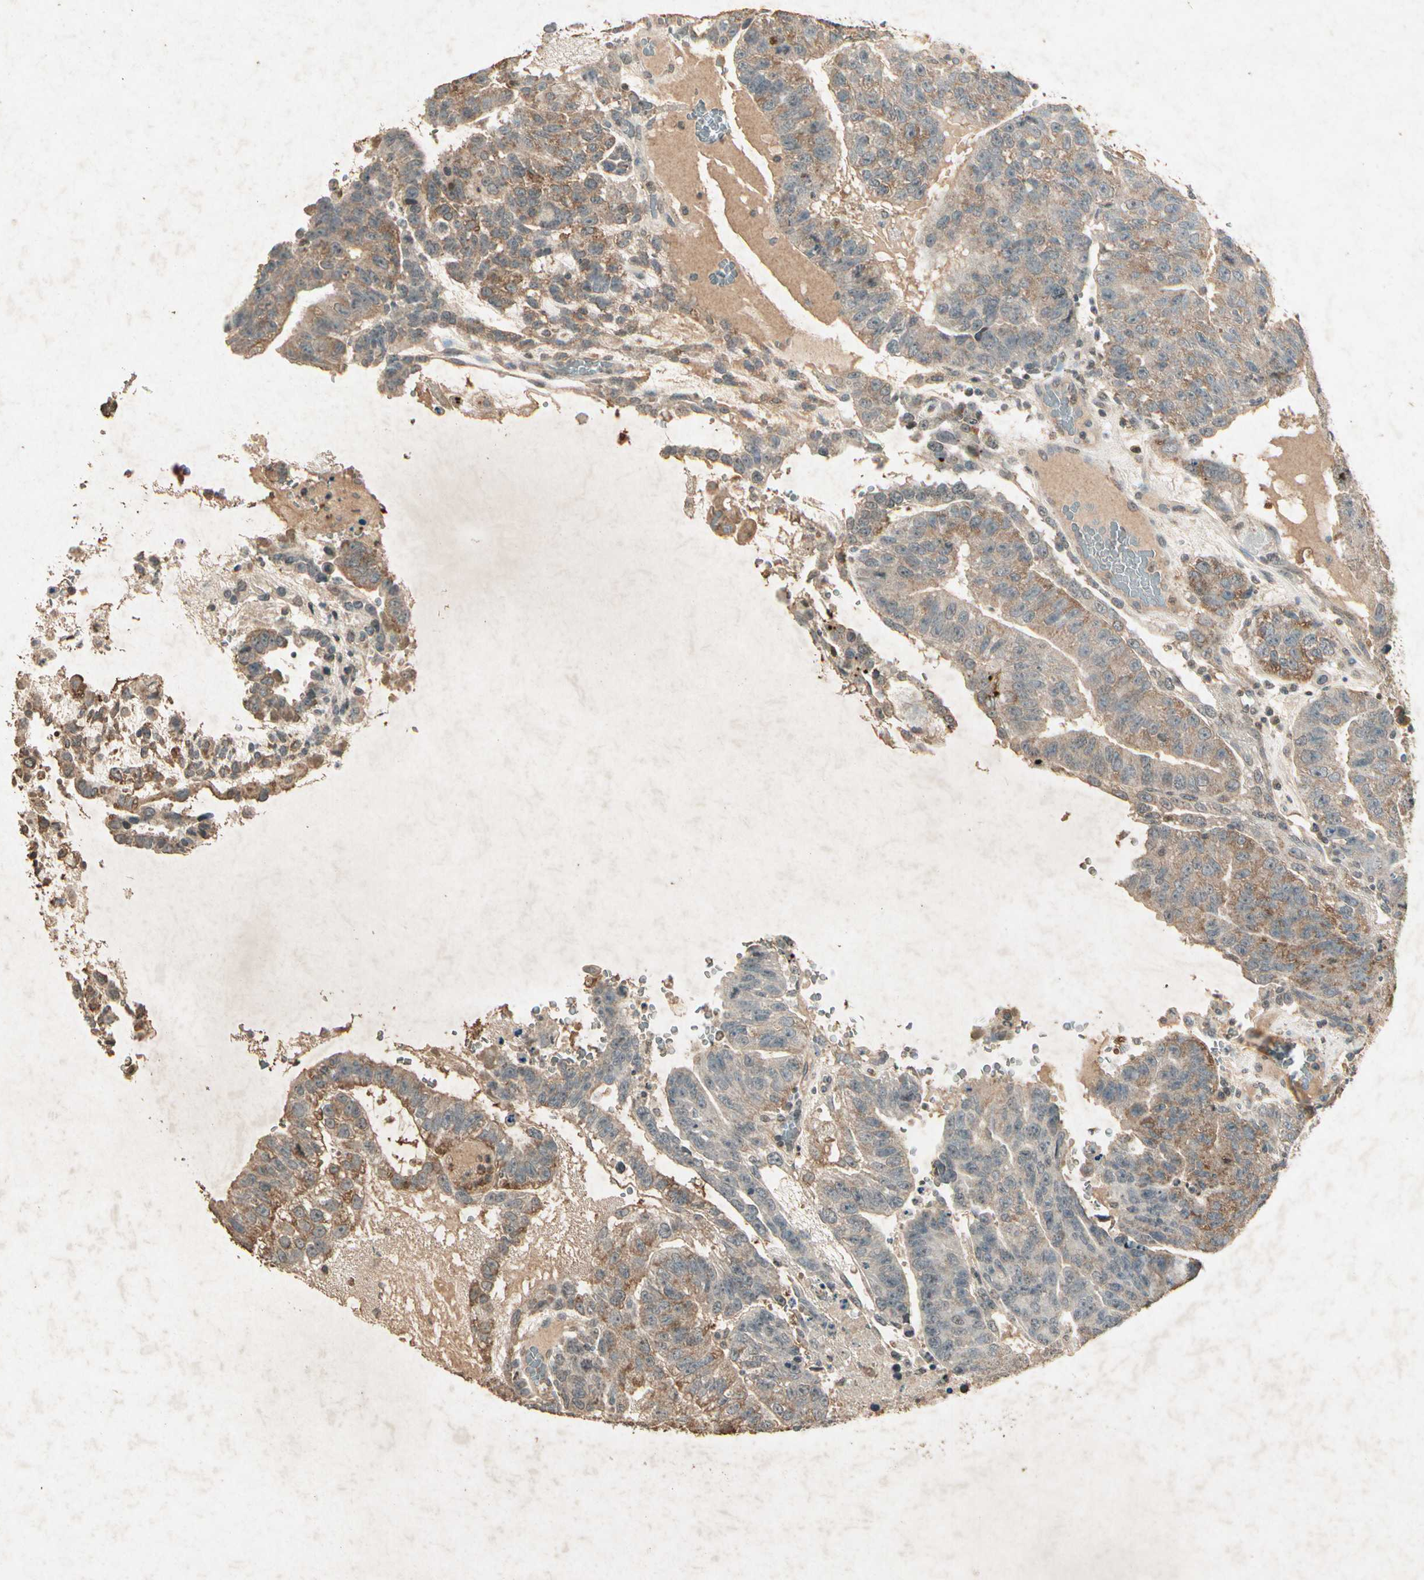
{"staining": {"intensity": "moderate", "quantity": "25%-75%", "location": "cytoplasmic/membranous"}, "tissue": "testis cancer", "cell_type": "Tumor cells", "image_type": "cancer", "snomed": [{"axis": "morphology", "description": "Seminoma, NOS"}, {"axis": "morphology", "description": "Carcinoma, Embryonal, NOS"}, {"axis": "topography", "description": "Testis"}], "caption": "Tumor cells reveal moderate cytoplasmic/membranous staining in about 25%-75% of cells in testis embryonal carcinoma.", "gene": "GC", "patient": {"sex": "male", "age": 52}}